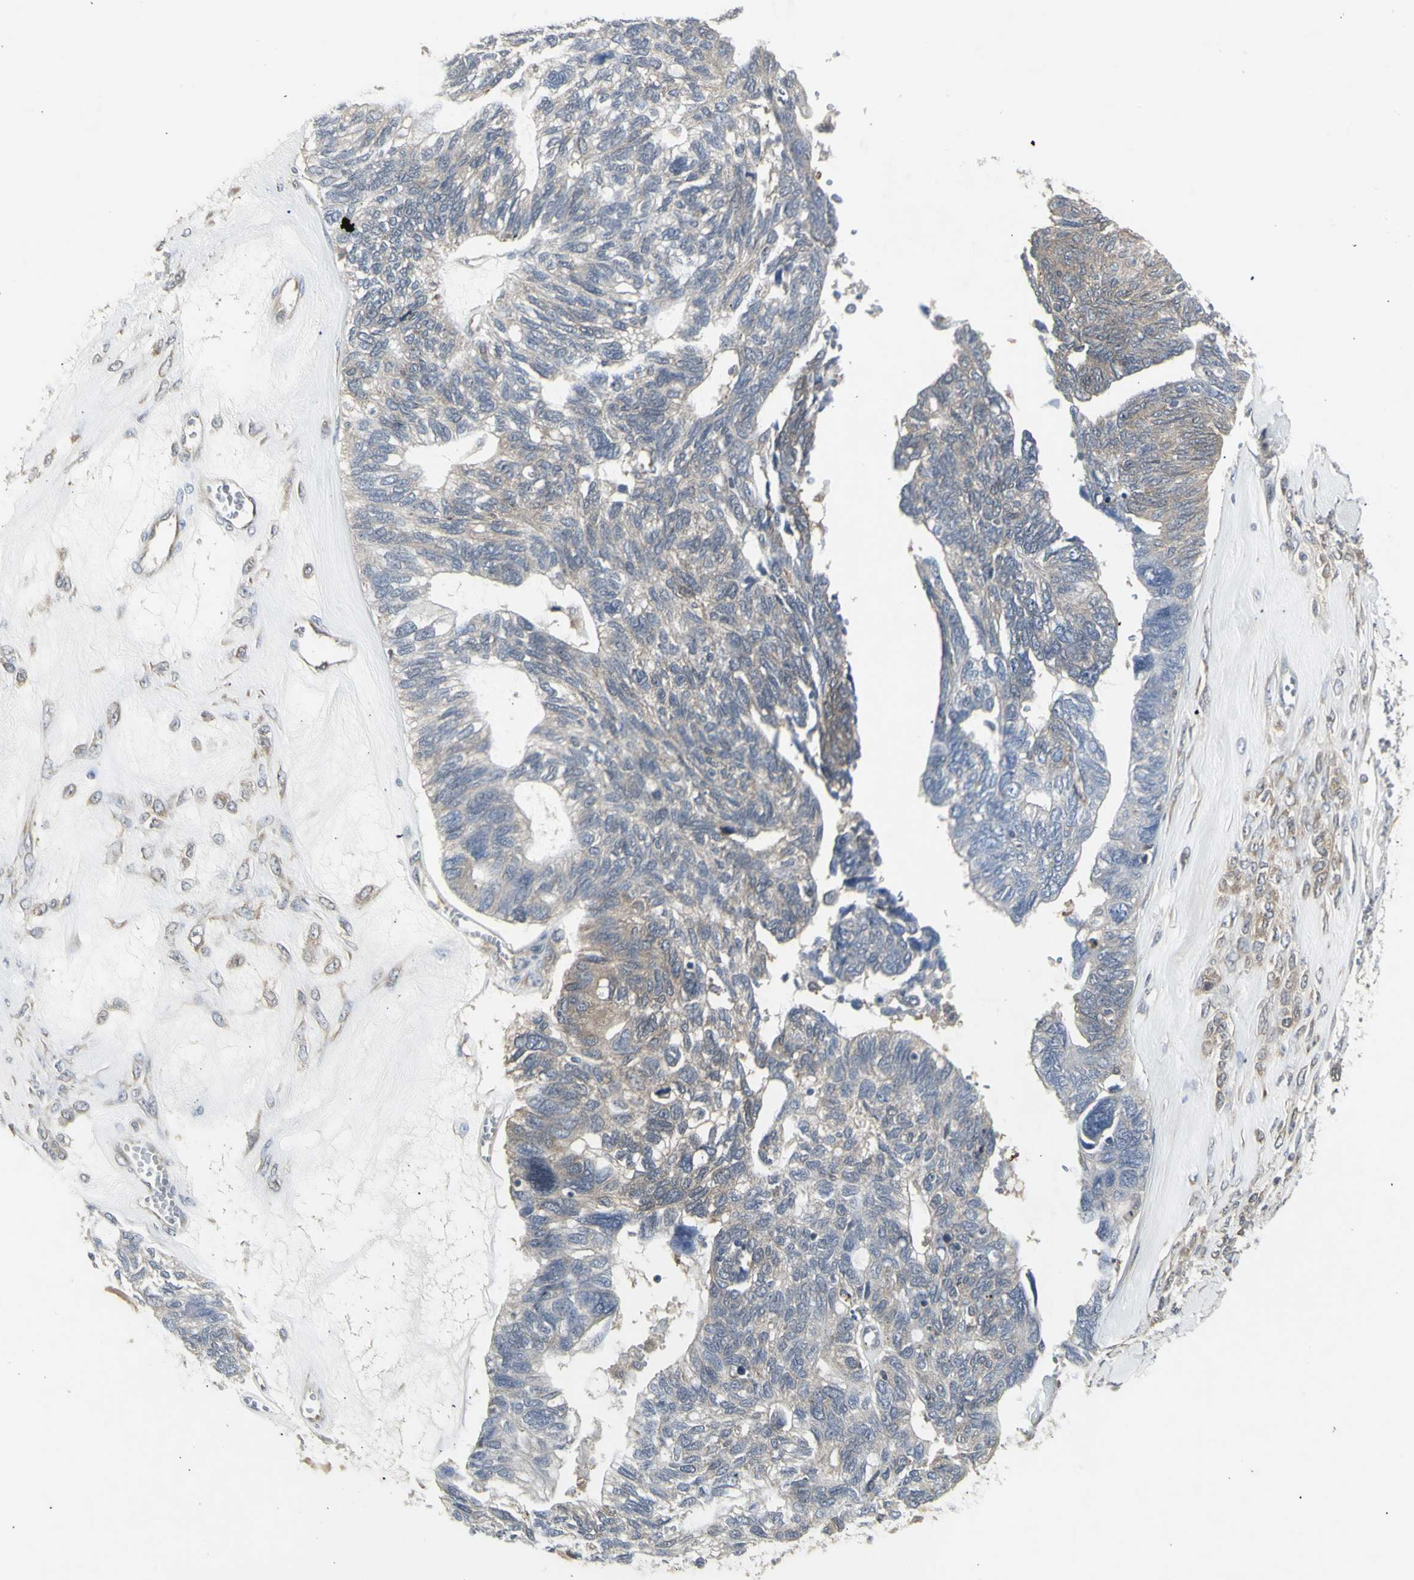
{"staining": {"intensity": "negative", "quantity": "none", "location": "none"}, "tissue": "ovarian cancer", "cell_type": "Tumor cells", "image_type": "cancer", "snomed": [{"axis": "morphology", "description": "Cystadenocarcinoma, serous, NOS"}, {"axis": "topography", "description": "Ovary"}], "caption": "The histopathology image demonstrates no staining of tumor cells in ovarian cancer (serous cystadenocarcinoma).", "gene": "CHURC1-FNTB", "patient": {"sex": "female", "age": 79}}